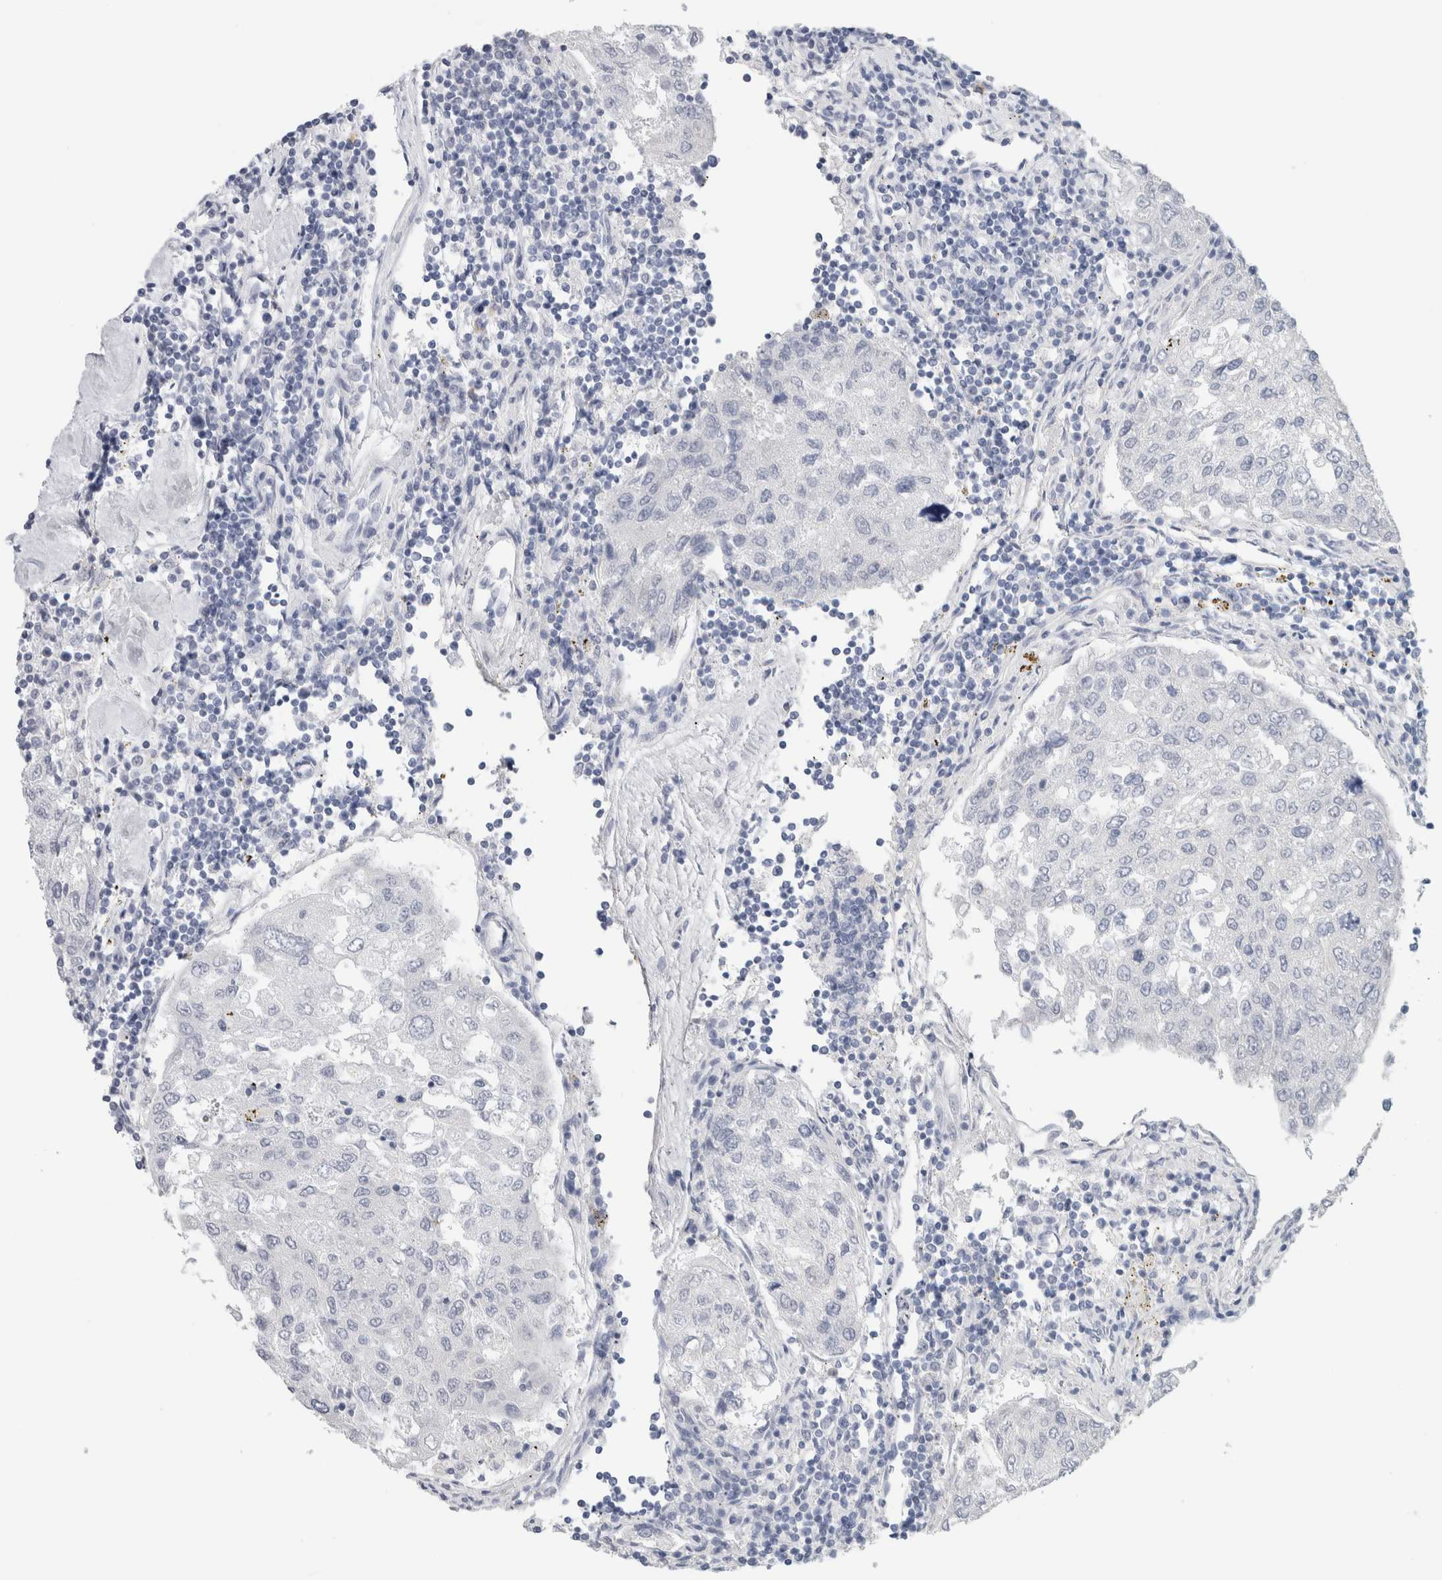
{"staining": {"intensity": "negative", "quantity": "none", "location": "none"}, "tissue": "urothelial cancer", "cell_type": "Tumor cells", "image_type": "cancer", "snomed": [{"axis": "morphology", "description": "Urothelial carcinoma, High grade"}, {"axis": "topography", "description": "Lymph node"}, {"axis": "topography", "description": "Urinary bladder"}], "caption": "Tumor cells show no significant protein staining in urothelial carcinoma (high-grade).", "gene": "IL6", "patient": {"sex": "male", "age": 51}}